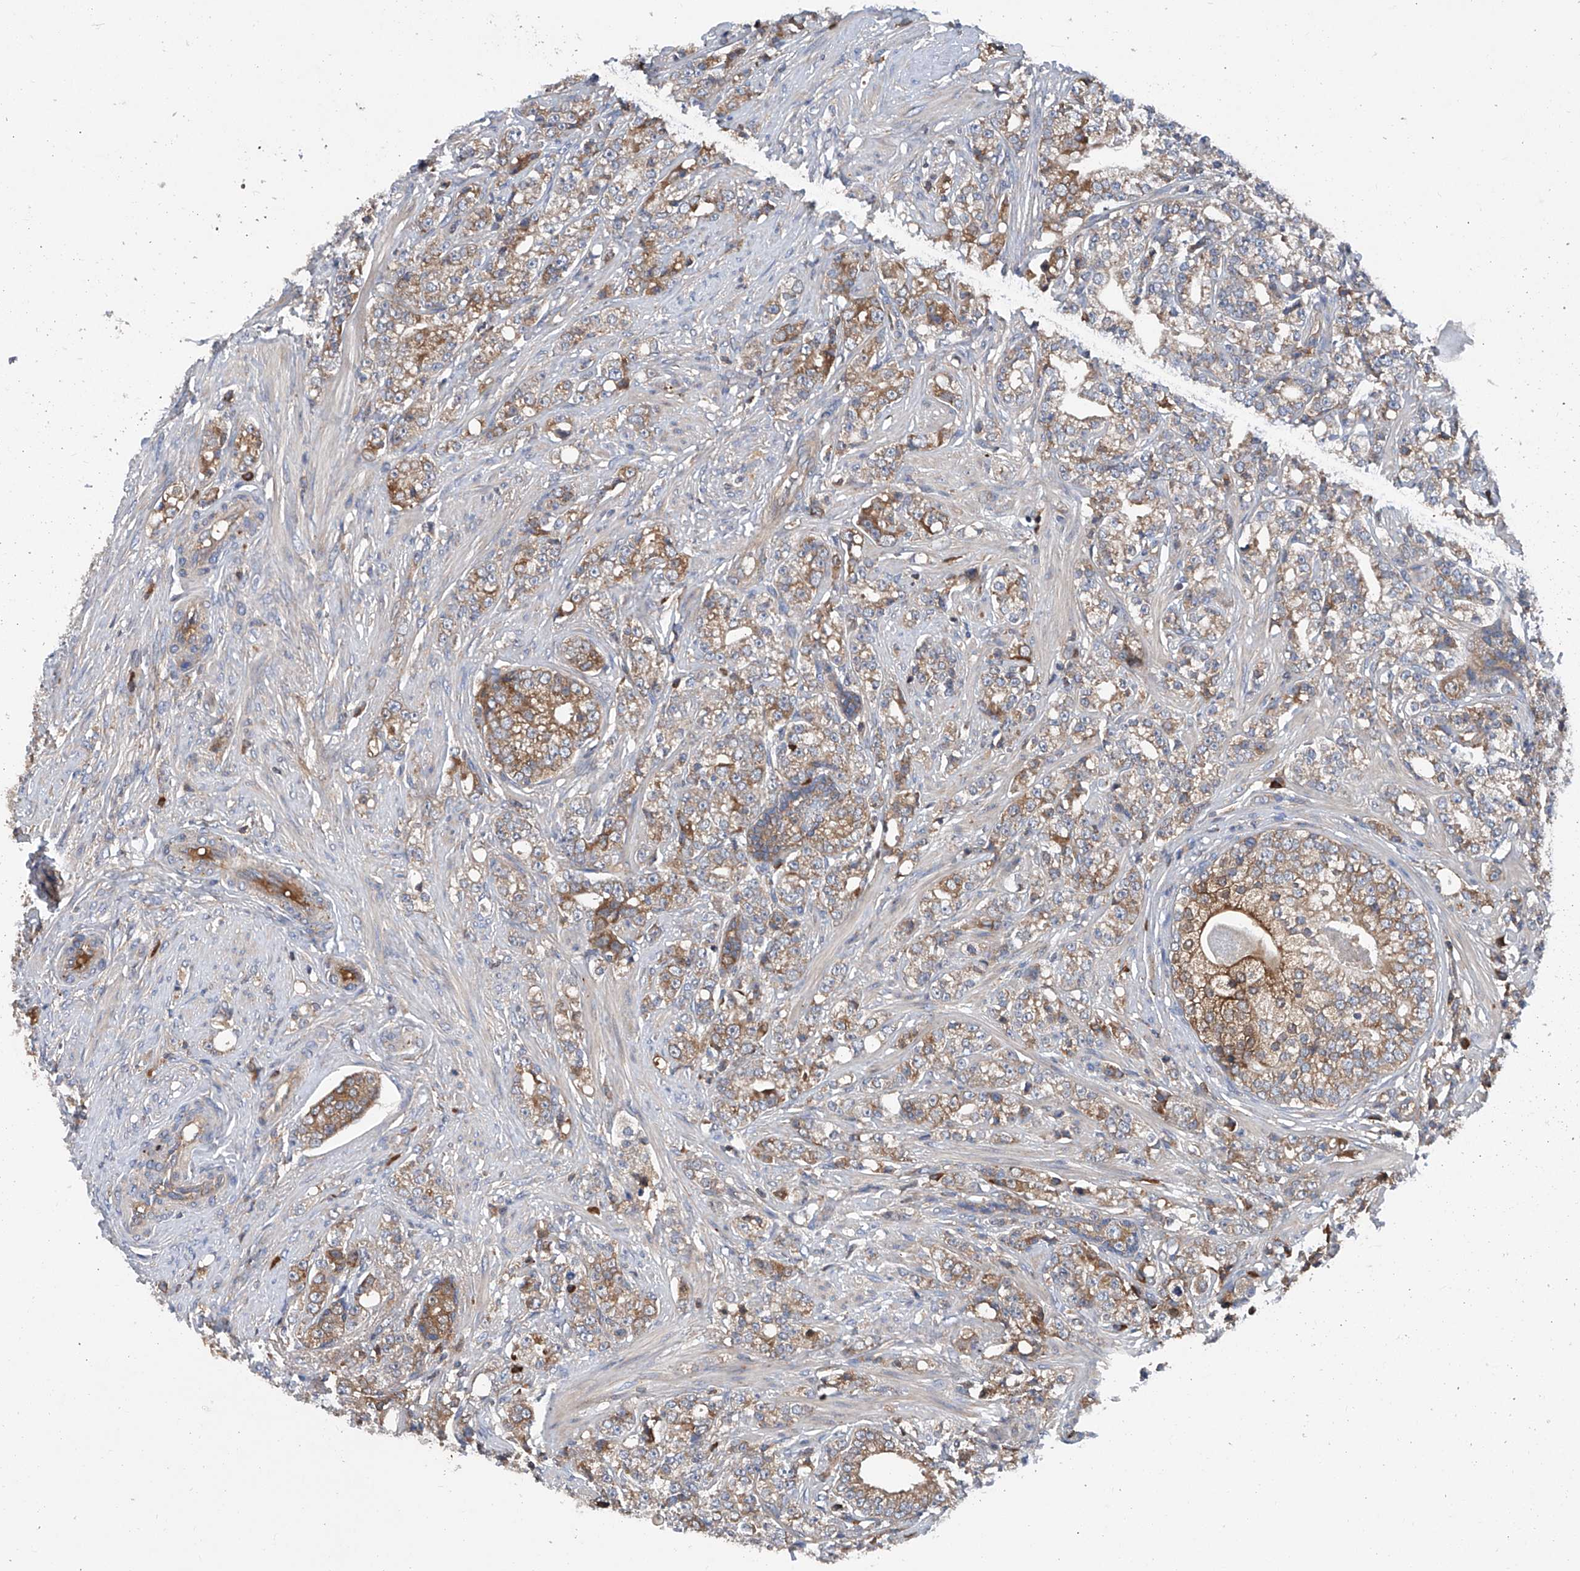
{"staining": {"intensity": "moderate", "quantity": "25%-75%", "location": "cytoplasmic/membranous"}, "tissue": "prostate cancer", "cell_type": "Tumor cells", "image_type": "cancer", "snomed": [{"axis": "morphology", "description": "Adenocarcinoma, High grade"}, {"axis": "topography", "description": "Prostate"}], "caption": "This is a photomicrograph of IHC staining of prostate cancer (adenocarcinoma (high-grade)), which shows moderate staining in the cytoplasmic/membranous of tumor cells.", "gene": "ASCC3", "patient": {"sex": "male", "age": 69}}